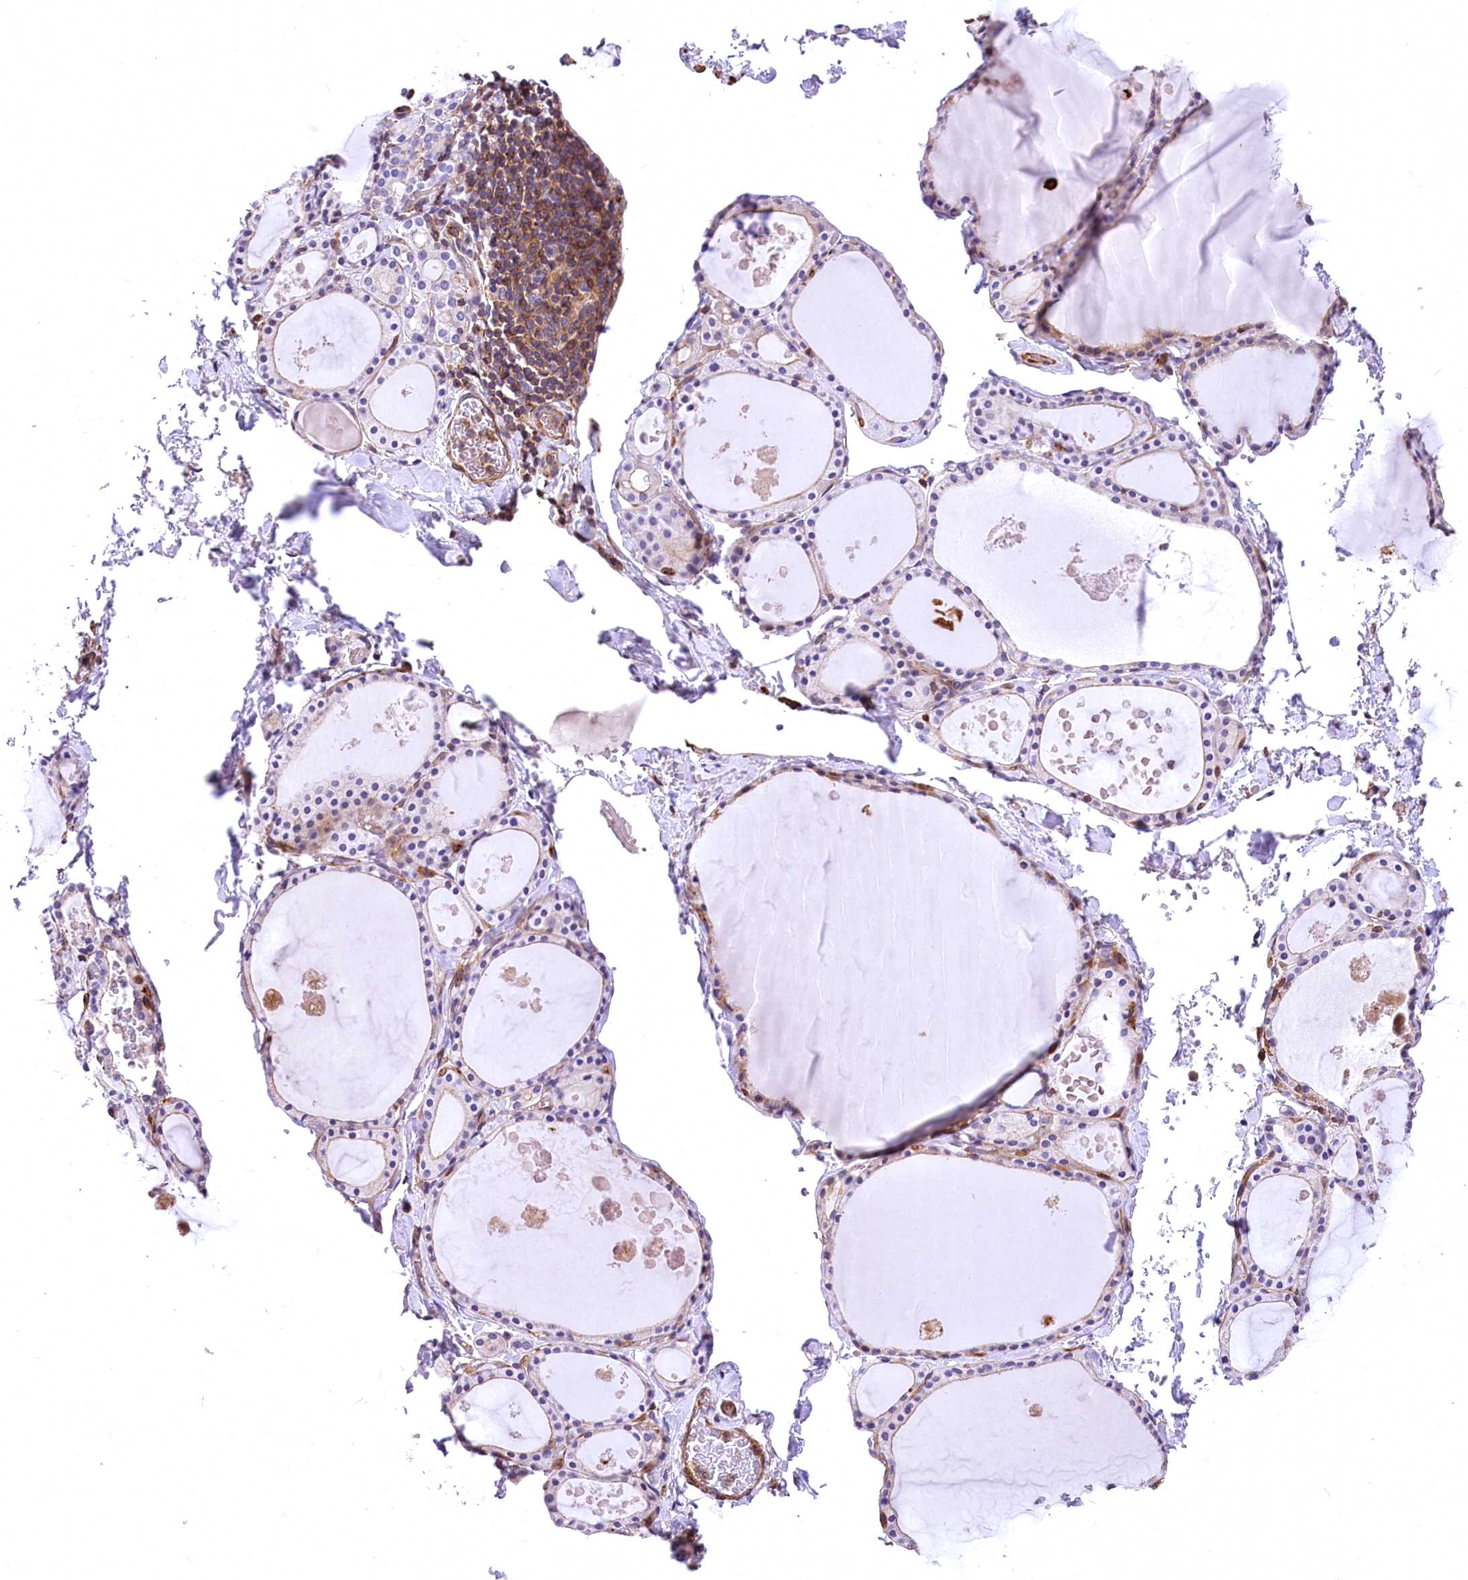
{"staining": {"intensity": "moderate", "quantity": "<25%", "location": "cytoplasmic/membranous"}, "tissue": "thyroid gland", "cell_type": "Glandular cells", "image_type": "normal", "snomed": [{"axis": "morphology", "description": "Normal tissue, NOS"}, {"axis": "topography", "description": "Thyroid gland"}], "caption": "Protein staining of benign thyroid gland demonstrates moderate cytoplasmic/membranous staining in about <25% of glandular cells. The staining was performed using DAB to visualize the protein expression in brown, while the nuclei were stained in blue with hematoxylin (Magnification: 20x).", "gene": "DPP3", "patient": {"sex": "male", "age": 56}}